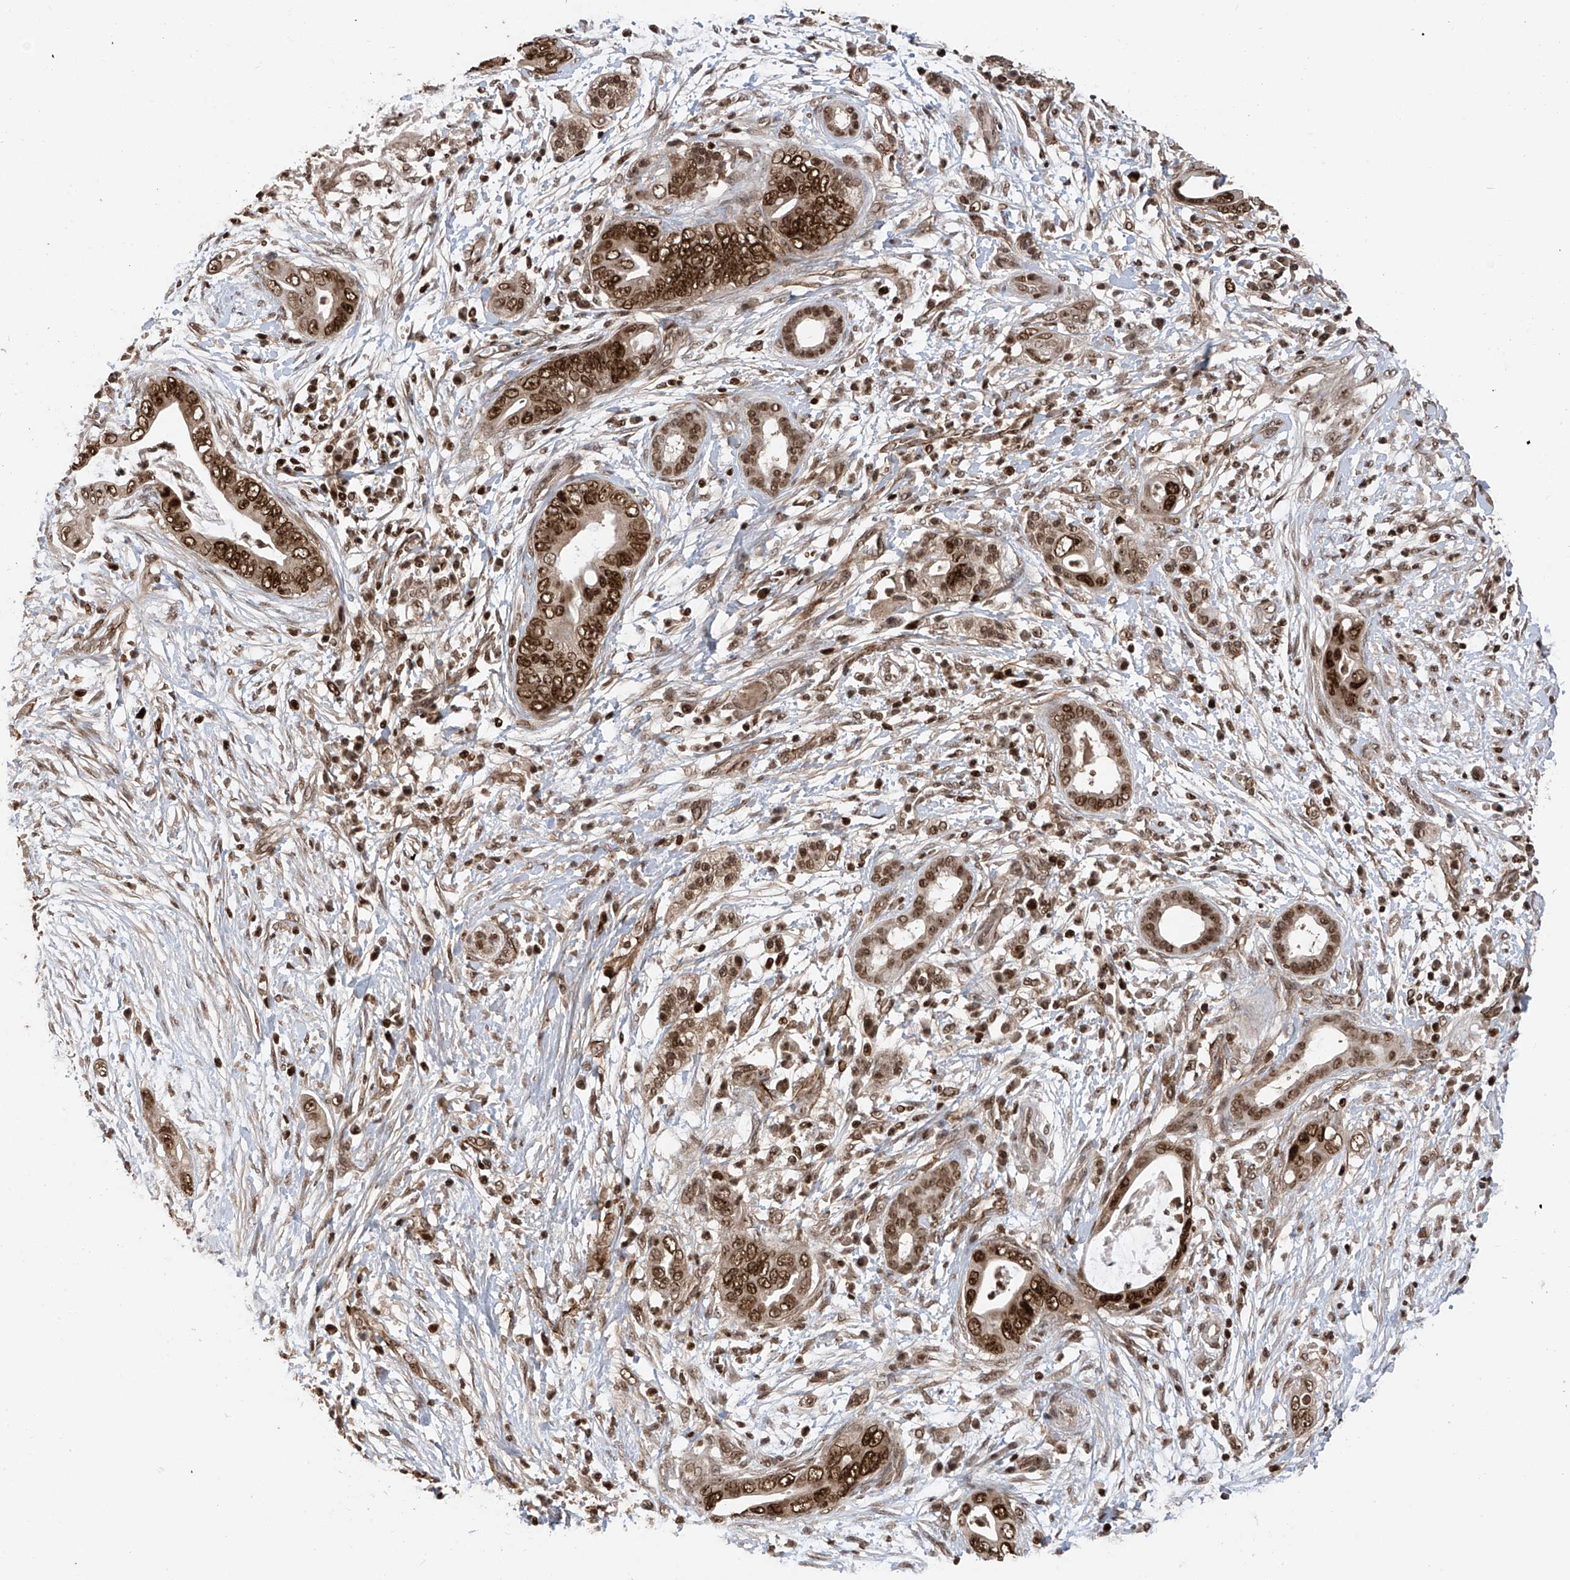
{"staining": {"intensity": "strong", "quantity": ">75%", "location": "nuclear"}, "tissue": "pancreatic cancer", "cell_type": "Tumor cells", "image_type": "cancer", "snomed": [{"axis": "morphology", "description": "Adenocarcinoma, NOS"}, {"axis": "topography", "description": "Pancreas"}], "caption": "Immunohistochemical staining of pancreatic cancer displays strong nuclear protein positivity in approximately >75% of tumor cells.", "gene": "DNAJC9", "patient": {"sex": "male", "age": 75}}